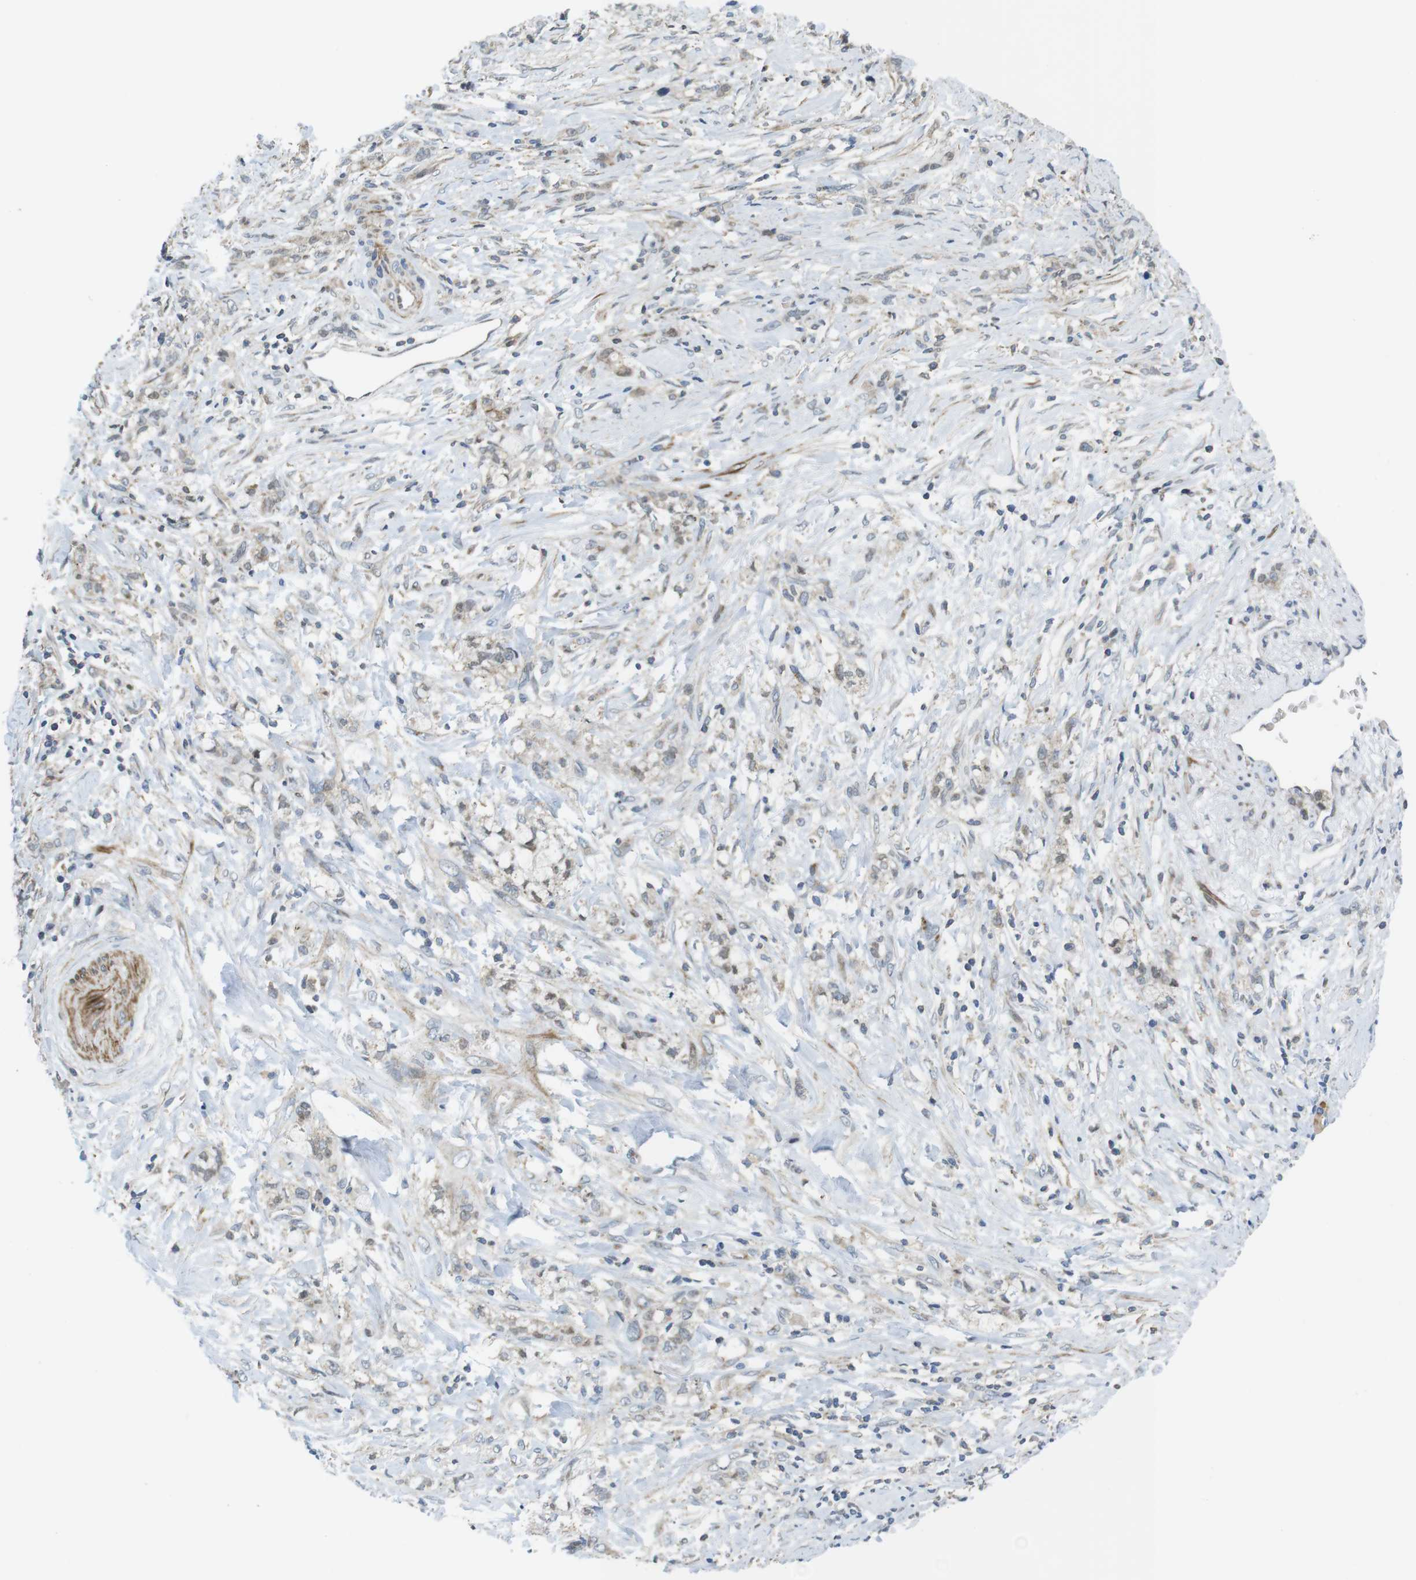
{"staining": {"intensity": "negative", "quantity": "none", "location": "none"}, "tissue": "stomach cancer", "cell_type": "Tumor cells", "image_type": "cancer", "snomed": [{"axis": "morphology", "description": "Adenocarcinoma, NOS"}, {"axis": "topography", "description": "Stomach, lower"}], "caption": "Stomach cancer was stained to show a protein in brown. There is no significant expression in tumor cells.", "gene": "CUL7", "patient": {"sex": "male", "age": 88}}